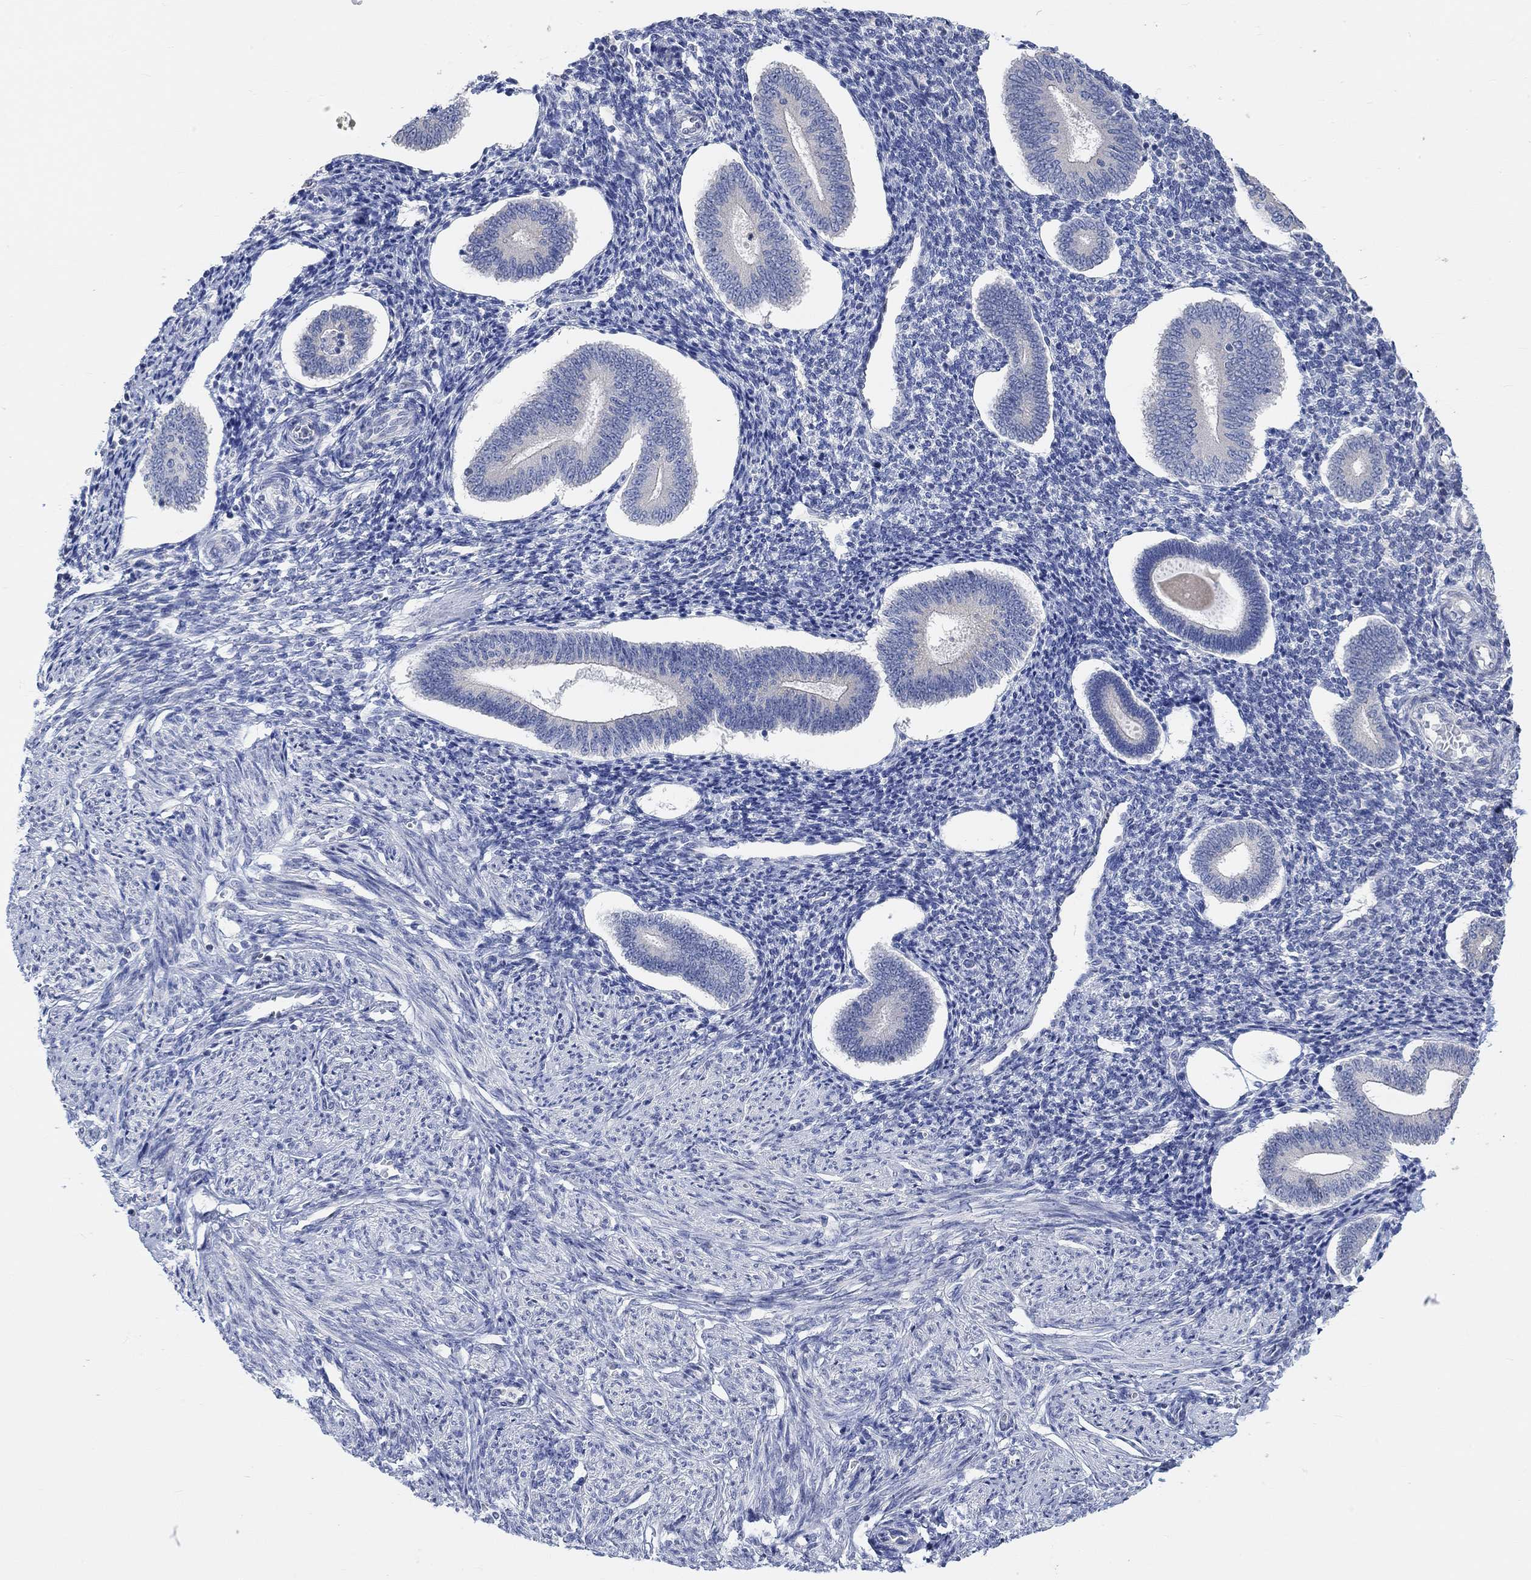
{"staining": {"intensity": "negative", "quantity": "none", "location": "none"}, "tissue": "endometrium", "cell_type": "Cells in endometrial stroma", "image_type": "normal", "snomed": [{"axis": "morphology", "description": "Normal tissue, NOS"}, {"axis": "topography", "description": "Endometrium"}], "caption": "Immunohistochemistry (IHC) image of benign endometrium: endometrium stained with DAB shows no significant protein expression in cells in endometrial stroma.", "gene": "NLRP14", "patient": {"sex": "female", "age": 40}}